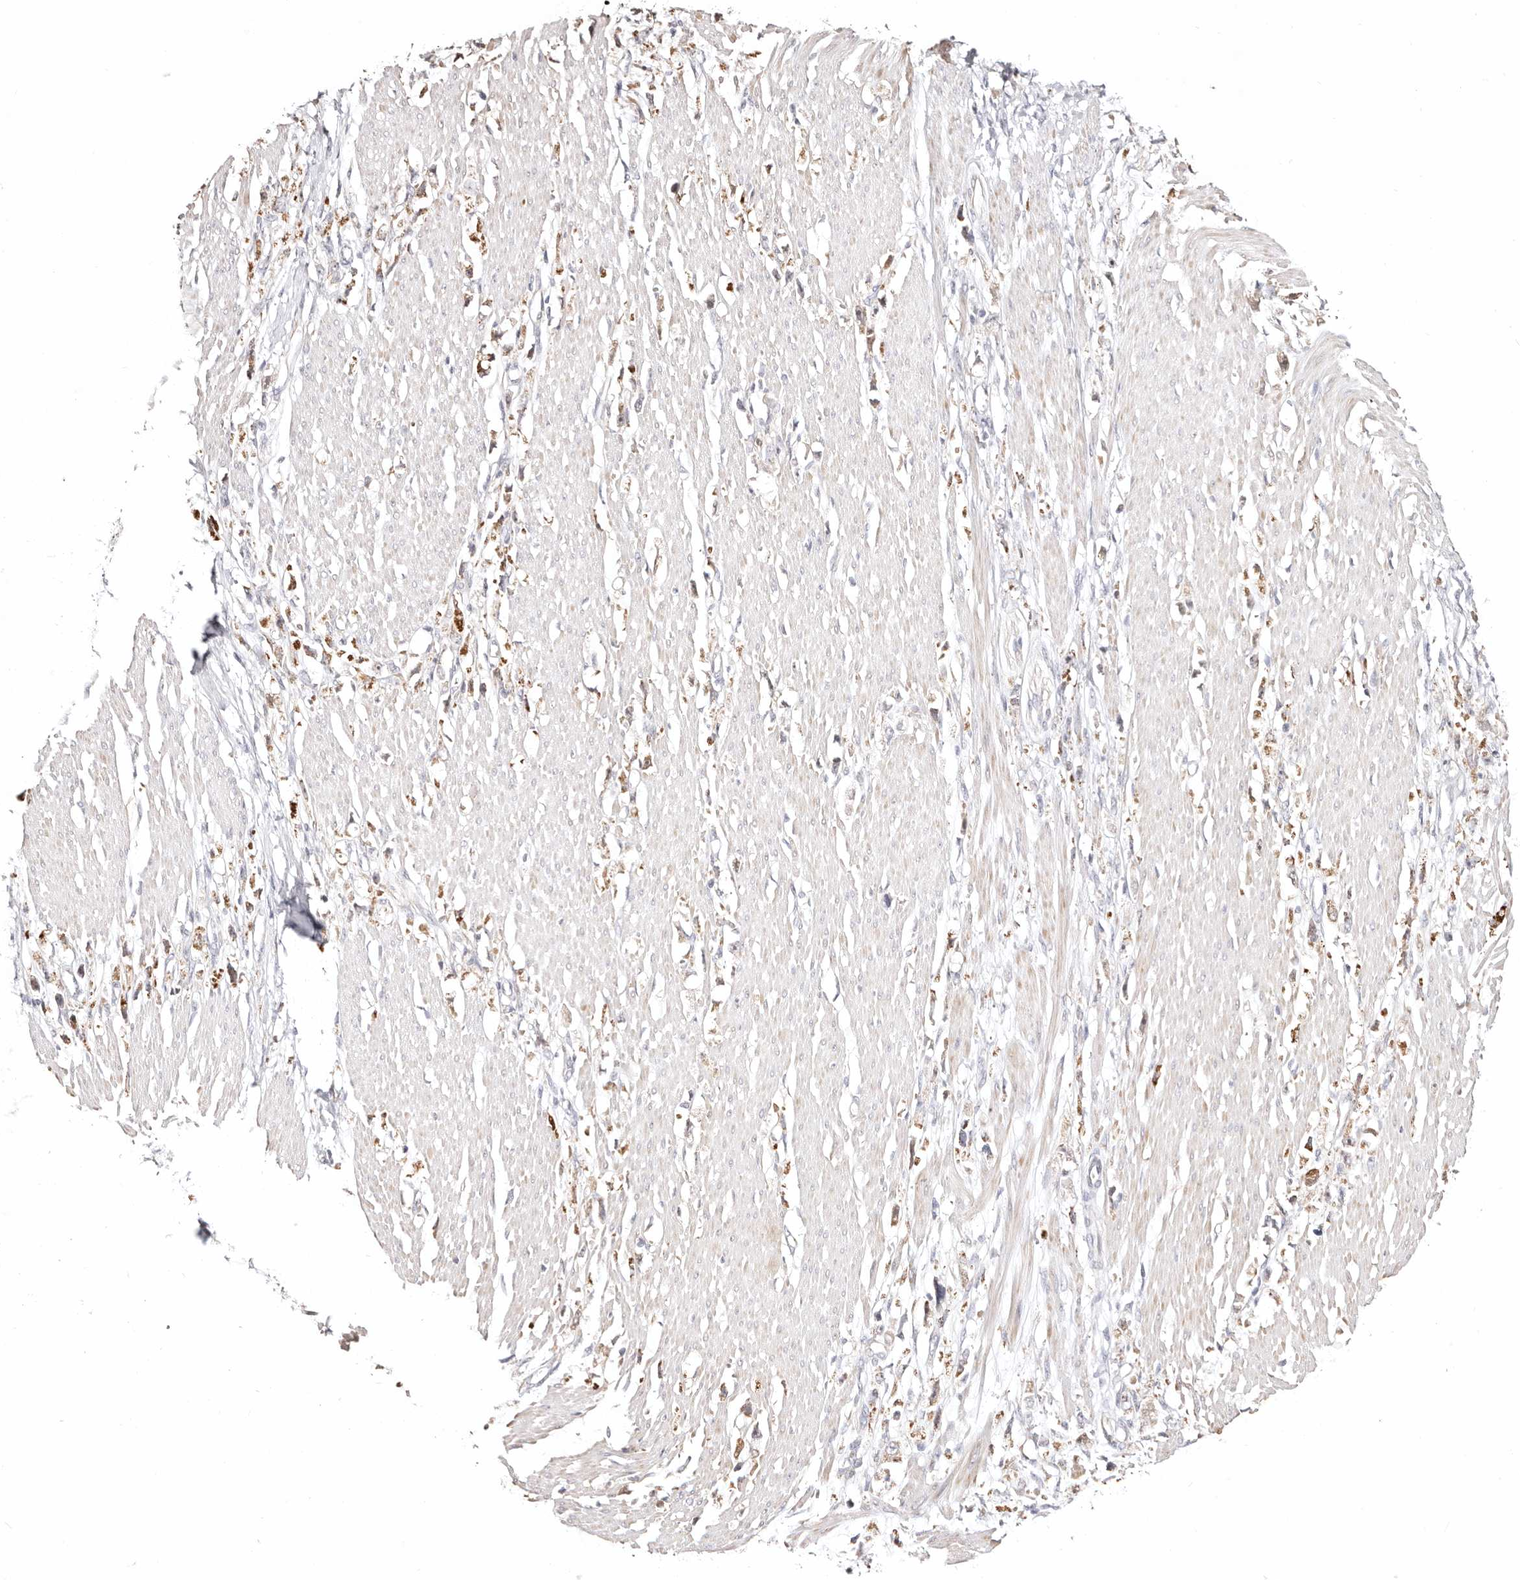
{"staining": {"intensity": "weak", "quantity": "<25%", "location": "cytoplasmic/membranous,nuclear"}, "tissue": "stomach cancer", "cell_type": "Tumor cells", "image_type": "cancer", "snomed": [{"axis": "morphology", "description": "Adenocarcinoma, NOS"}, {"axis": "topography", "description": "Stomach"}], "caption": "The micrograph shows no staining of tumor cells in stomach cancer (adenocarcinoma). The staining was performed using DAB to visualize the protein expression in brown, while the nuclei were stained in blue with hematoxylin (Magnification: 20x).", "gene": "BCL2L15", "patient": {"sex": "female", "age": 59}}